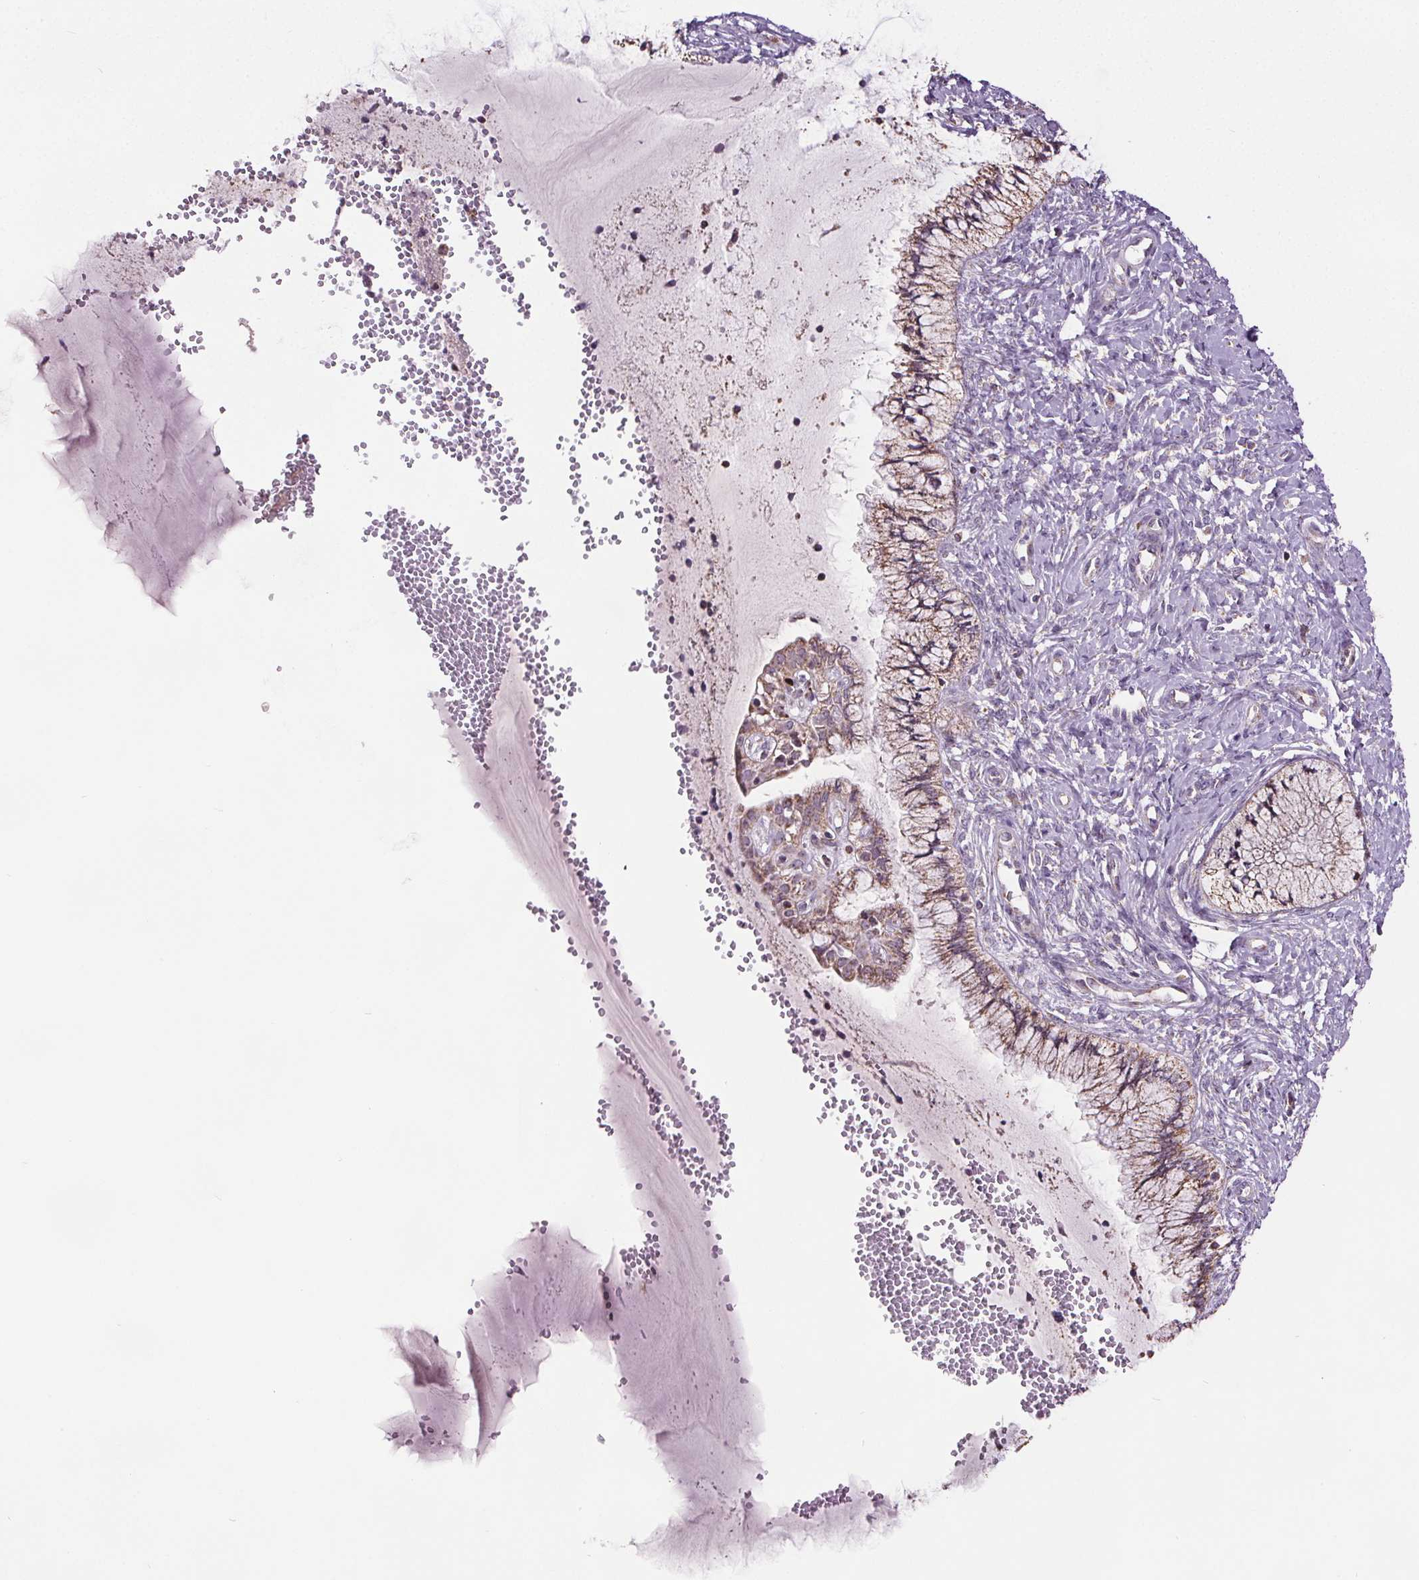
{"staining": {"intensity": "moderate", "quantity": ">75%", "location": "cytoplasmic/membranous"}, "tissue": "cervix", "cell_type": "Glandular cells", "image_type": "normal", "snomed": [{"axis": "morphology", "description": "Normal tissue, NOS"}, {"axis": "topography", "description": "Cervix"}], "caption": "Cervix stained with IHC exhibits moderate cytoplasmic/membranous expression in about >75% of glandular cells. (DAB IHC with brightfield microscopy, high magnification).", "gene": "SUCLA2", "patient": {"sex": "female", "age": 37}}